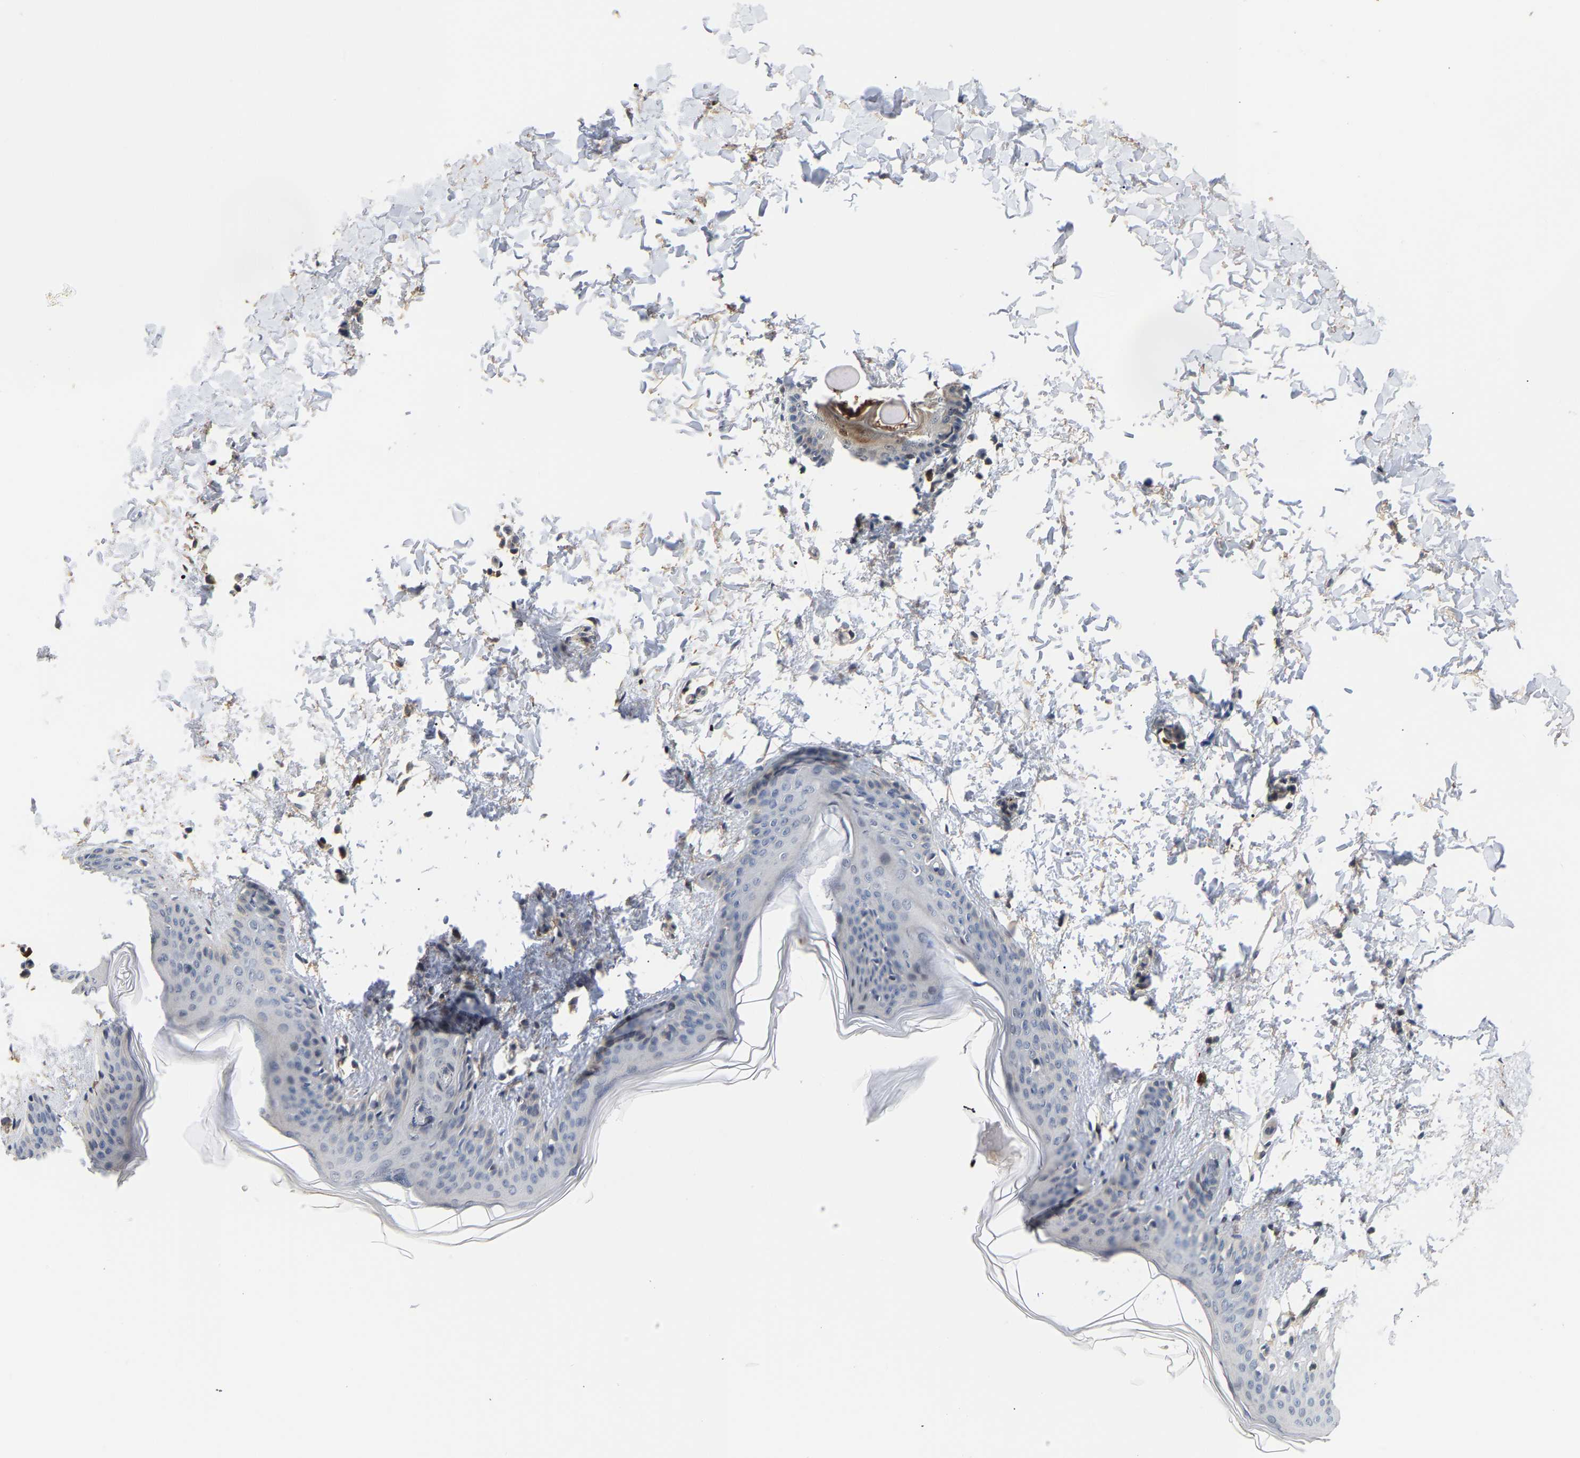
{"staining": {"intensity": "weak", "quantity": "25%-75%", "location": "cytoplasmic/membranous"}, "tissue": "skin", "cell_type": "Fibroblasts", "image_type": "normal", "snomed": [{"axis": "morphology", "description": "Normal tissue, NOS"}, {"axis": "topography", "description": "Skin"}], "caption": "Weak cytoplasmic/membranous protein staining is identified in approximately 25%-75% of fibroblasts in skin. Immunohistochemistry (ihc) stains the protein in brown and the nuclei are stained blue.", "gene": "TDRD7", "patient": {"sex": "female", "age": 17}}